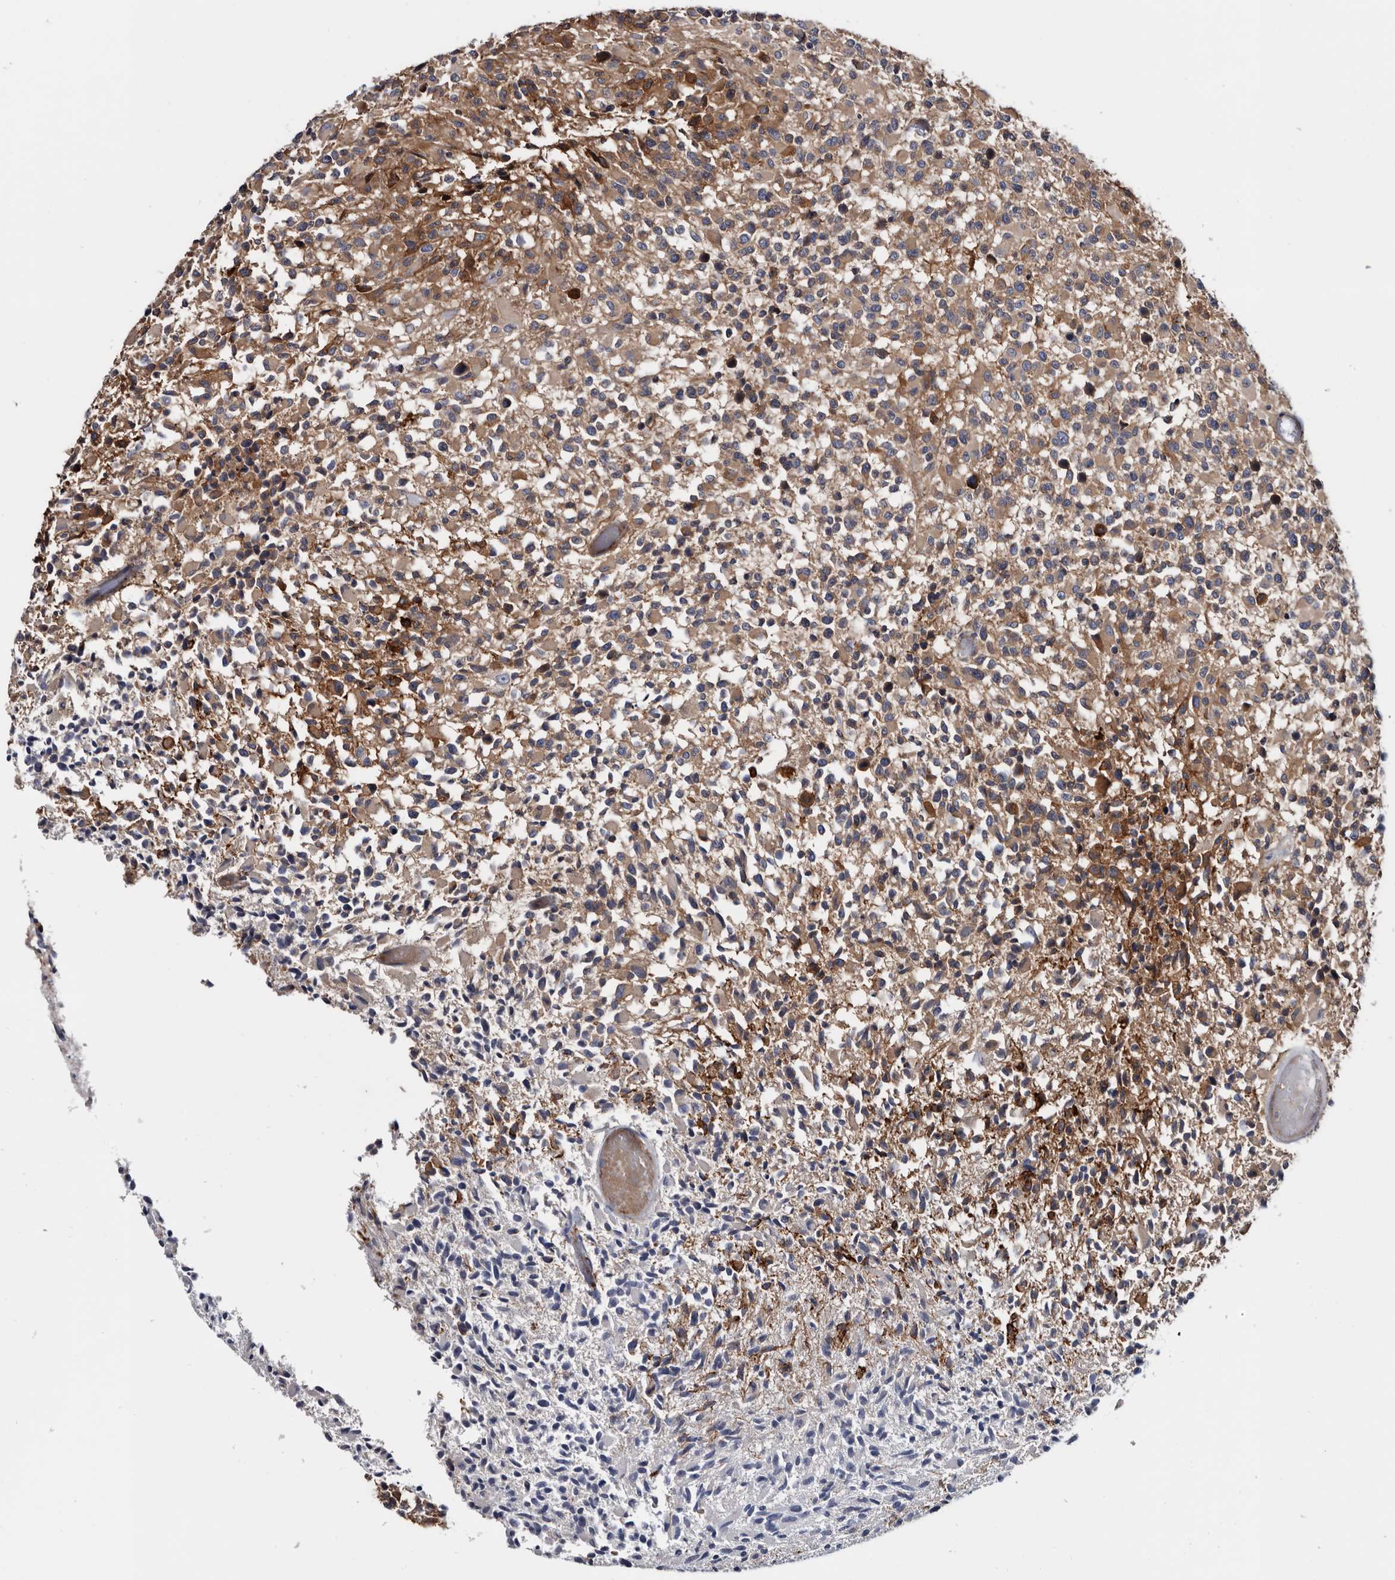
{"staining": {"intensity": "moderate", "quantity": ">75%", "location": "cytoplasmic/membranous"}, "tissue": "glioma", "cell_type": "Tumor cells", "image_type": "cancer", "snomed": [{"axis": "morphology", "description": "Glioma, malignant, High grade"}, {"axis": "morphology", "description": "Glioblastoma, NOS"}, {"axis": "topography", "description": "Brain"}], "caption": "Moderate cytoplasmic/membranous protein staining is present in approximately >75% of tumor cells in malignant glioma (high-grade).", "gene": "TSPAN17", "patient": {"sex": "male", "age": 60}}